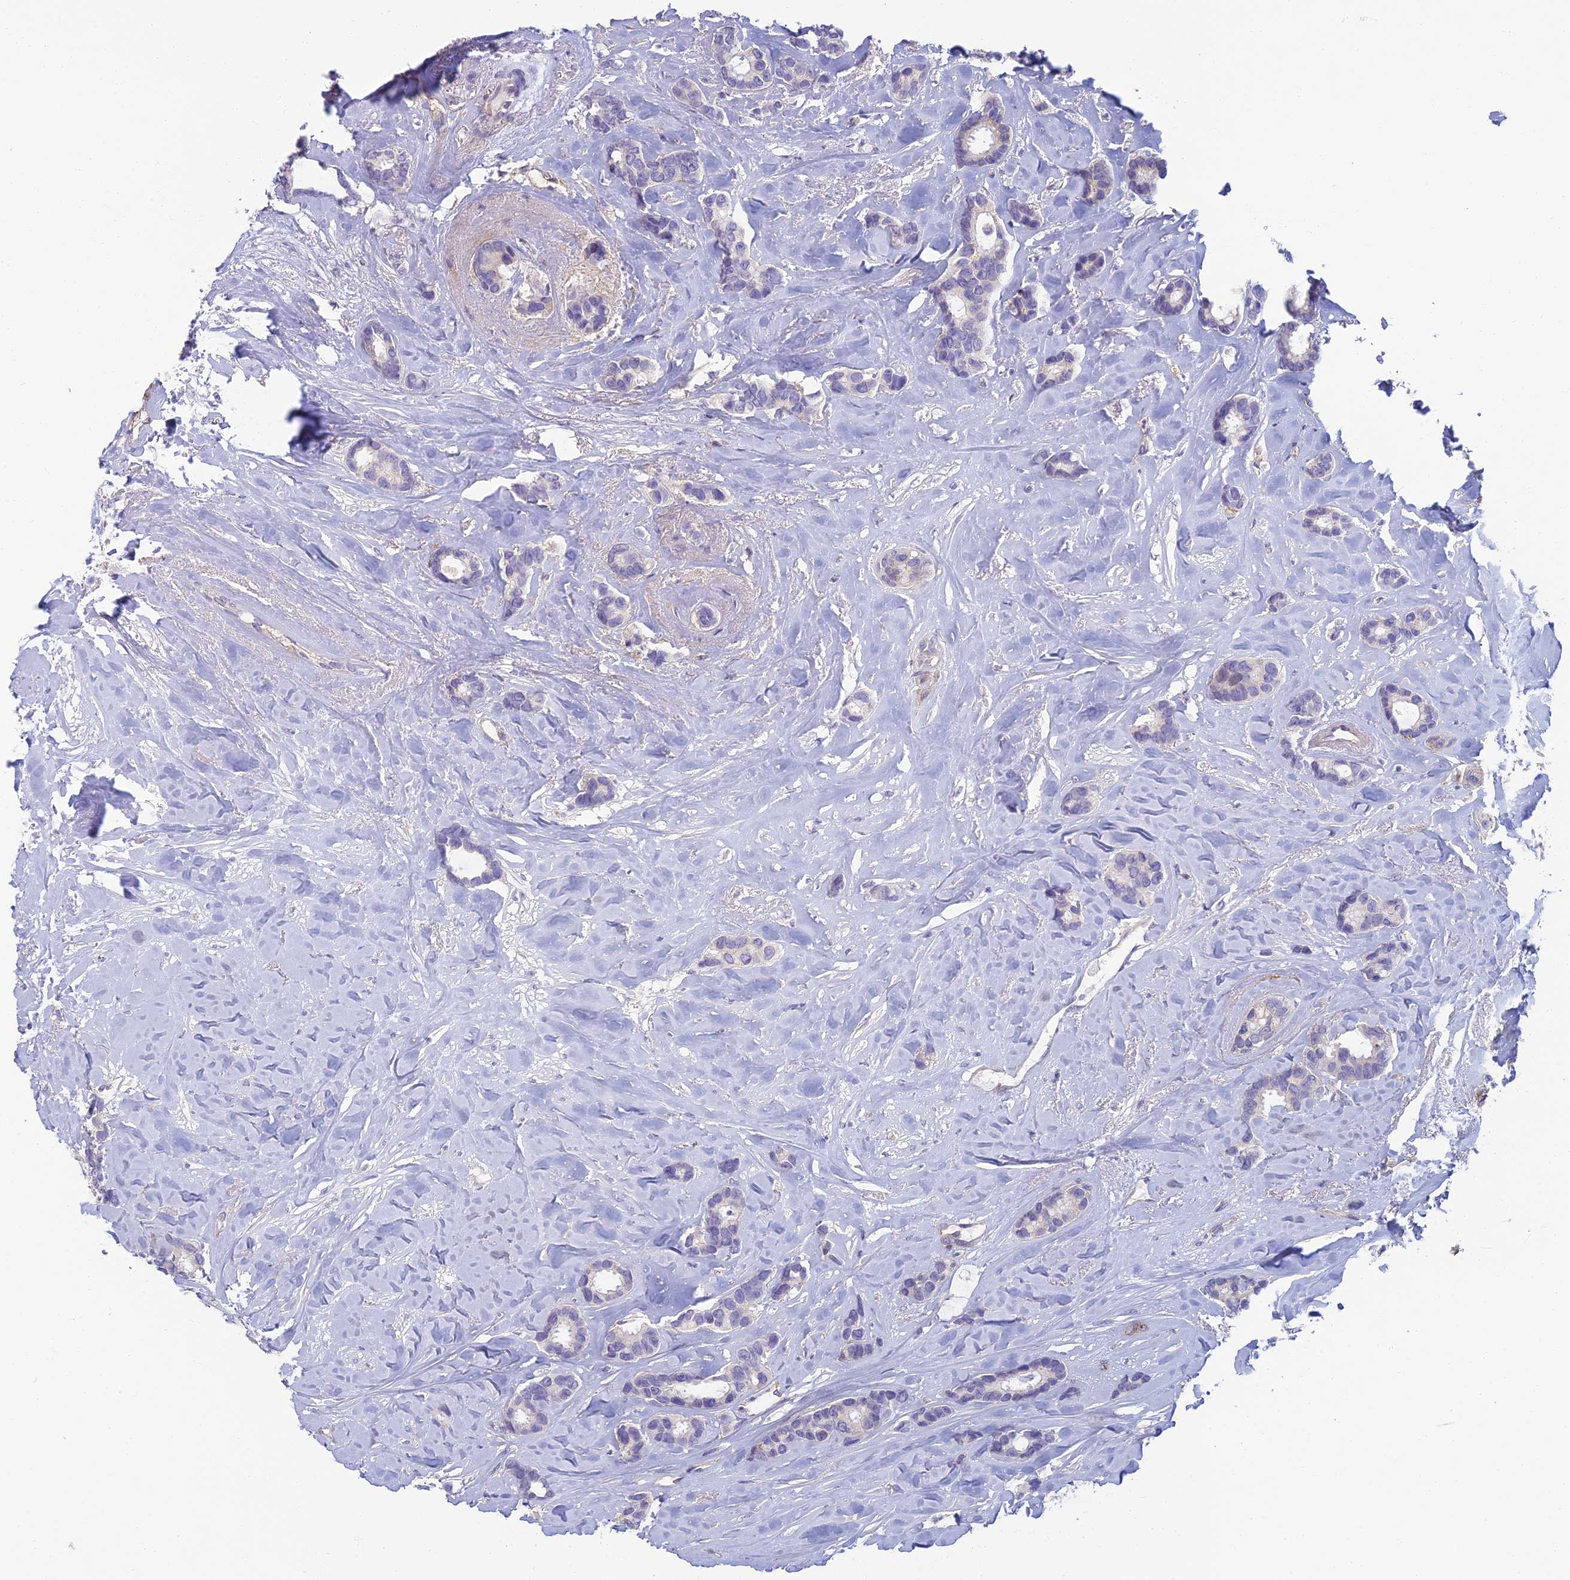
{"staining": {"intensity": "negative", "quantity": "none", "location": "none"}, "tissue": "breast cancer", "cell_type": "Tumor cells", "image_type": "cancer", "snomed": [{"axis": "morphology", "description": "Duct carcinoma"}, {"axis": "topography", "description": "Breast"}], "caption": "A photomicrograph of human breast cancer (infiltrating ductal carcinoma) is negative for staining in tumor cells.", "gene": "NEURL1", "patient": {"sex": "female", "age": 87}}